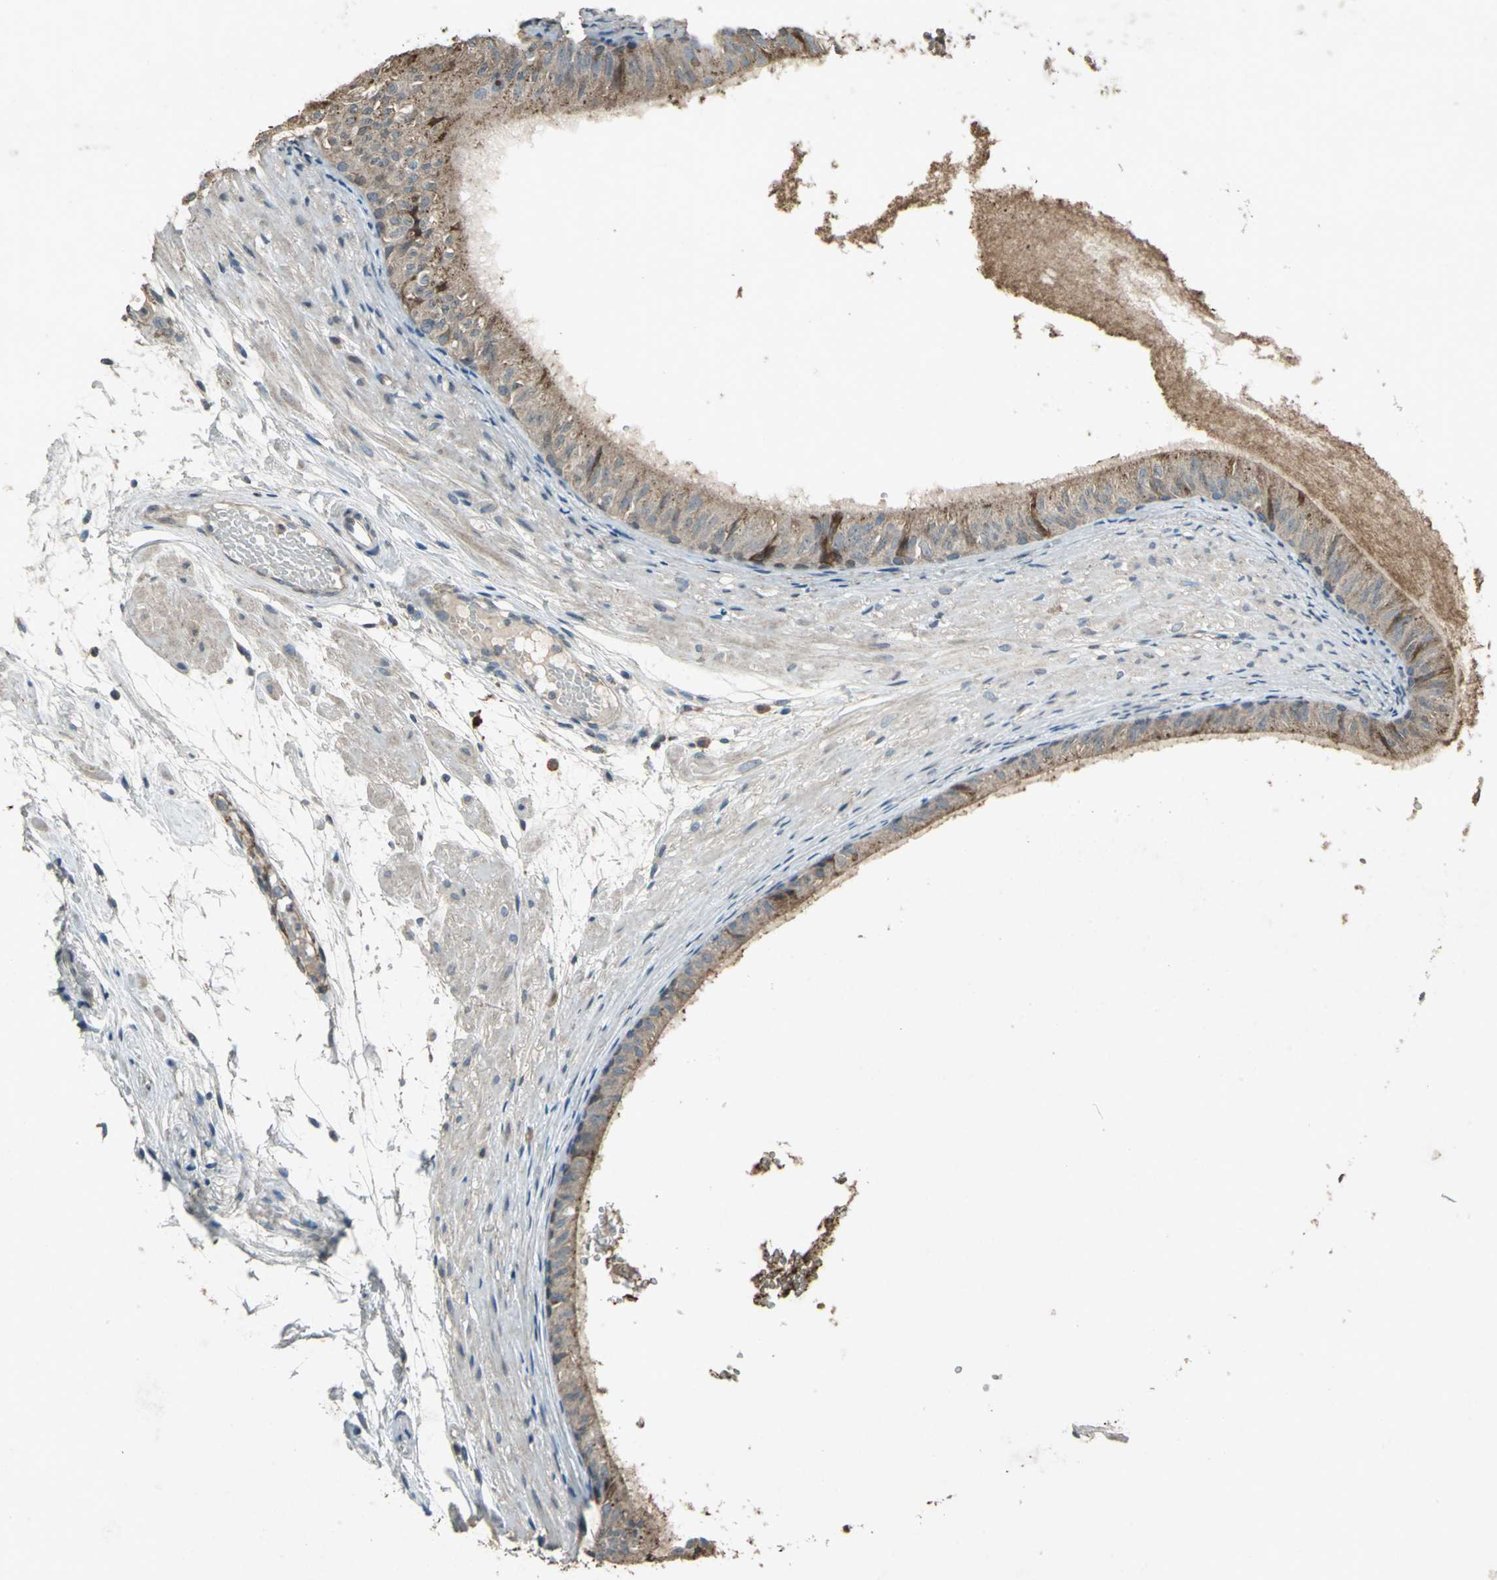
{"staining": {"intensity": "strong", "quantity": "25%-75%", "location": "cytoplasmic/membranous"}, "tissue": "epididymis", "cell_type": "Glandular cells", "image_type": "normal", "snomed": [{"axis": "morphology", "description": "Normal tissue, NOS"}, {"axis": "morphology", "description": "Atrophy, NOS"}, {"axis": "topography", "description": "Testis"}, {"axis": "topography", "description": "Epididymis"}], "caption": "This is a photomicrograph of immunohistochemistry (IHC) staining of unremarkable epididymis, which shows strong positivity in the cytoplasmic/membranous of glandular cells.", "gene": "SEPTIN4", "patient": {"sex": "male", "age": 18}}